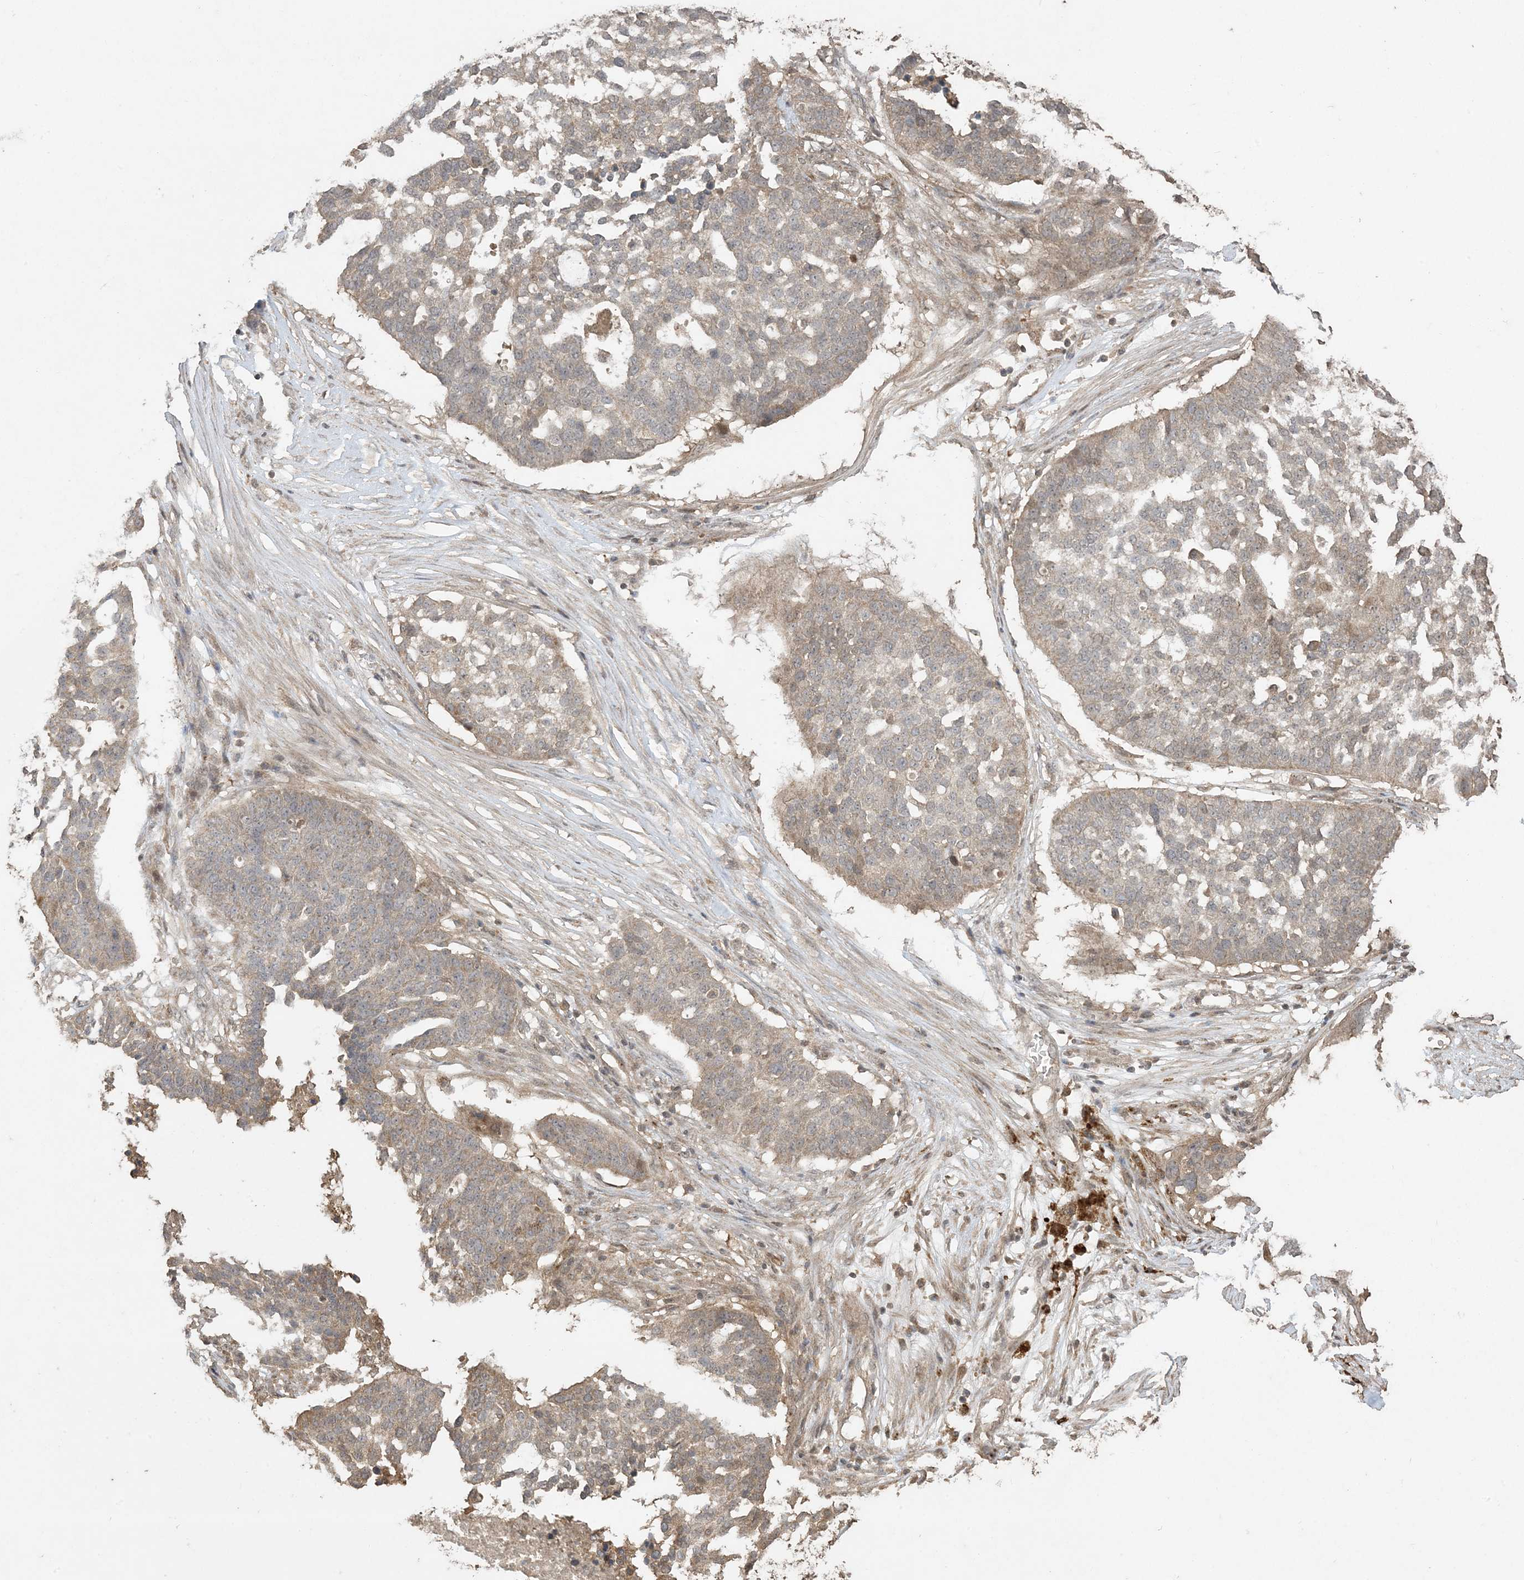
{"staining": {"intensity": "weak", "quantity": ">75%", "location": "cytoplasmic/membranous"}, "tissue": "ovarian cancer", "cell_type": "Tumor cells", "image_type": "cancer", "snomed": [{"axis": "morphology", "description": "Cystadenocarcinoma, serous, NOS"}, {"axis": "topography", "description": "Ovary"}], "caption": "Protein expression analysis of ovarian cancer (serous cystadenocarcinoma) displays weak cytoplasmic/membranous positivity in about >75% of tumor cells.", "gene": "EFCAB8", "patient": {"sex": "female", "age": 59}}